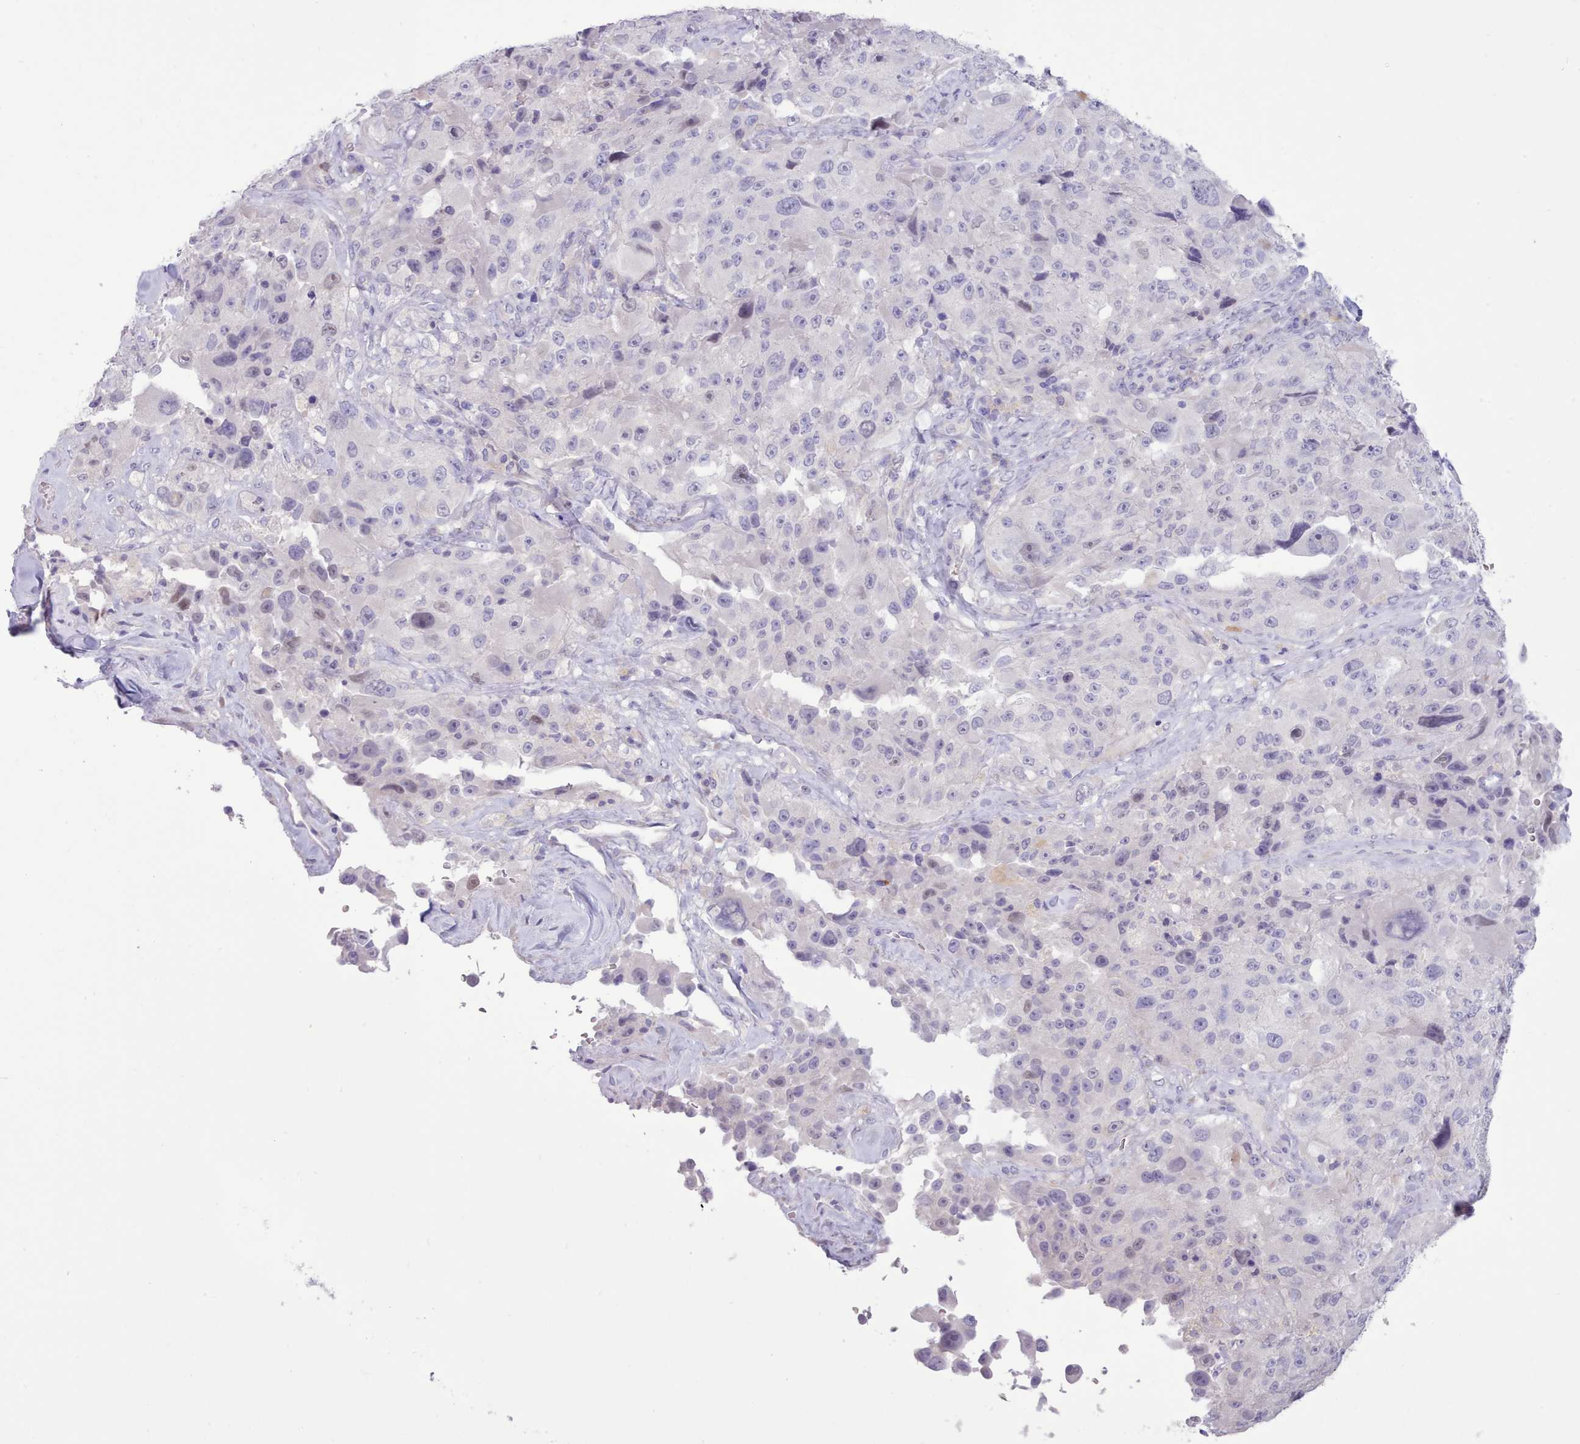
{"staining": {"intensity": "negative", "quantity": "none", "location": "none"}, "tissue": "melanoma", "cell_type": "Tumor cells", "image_type": "cancer", "snomed": [{"axis": "morphology", "description": "Malignant melanoma, Metastatic site"}, {"axis": "topography", "description": "Lymph node"}], "caption": "Immunohistochemistry photomicrograph of neoplastic tissue: human melanoma stained with DAB (3,3'-diaminobenzidine) reveals no significant protein expression in tumor cells.", "gene": "TMEM253", "patient": {"sex": "male", "age": 62}}